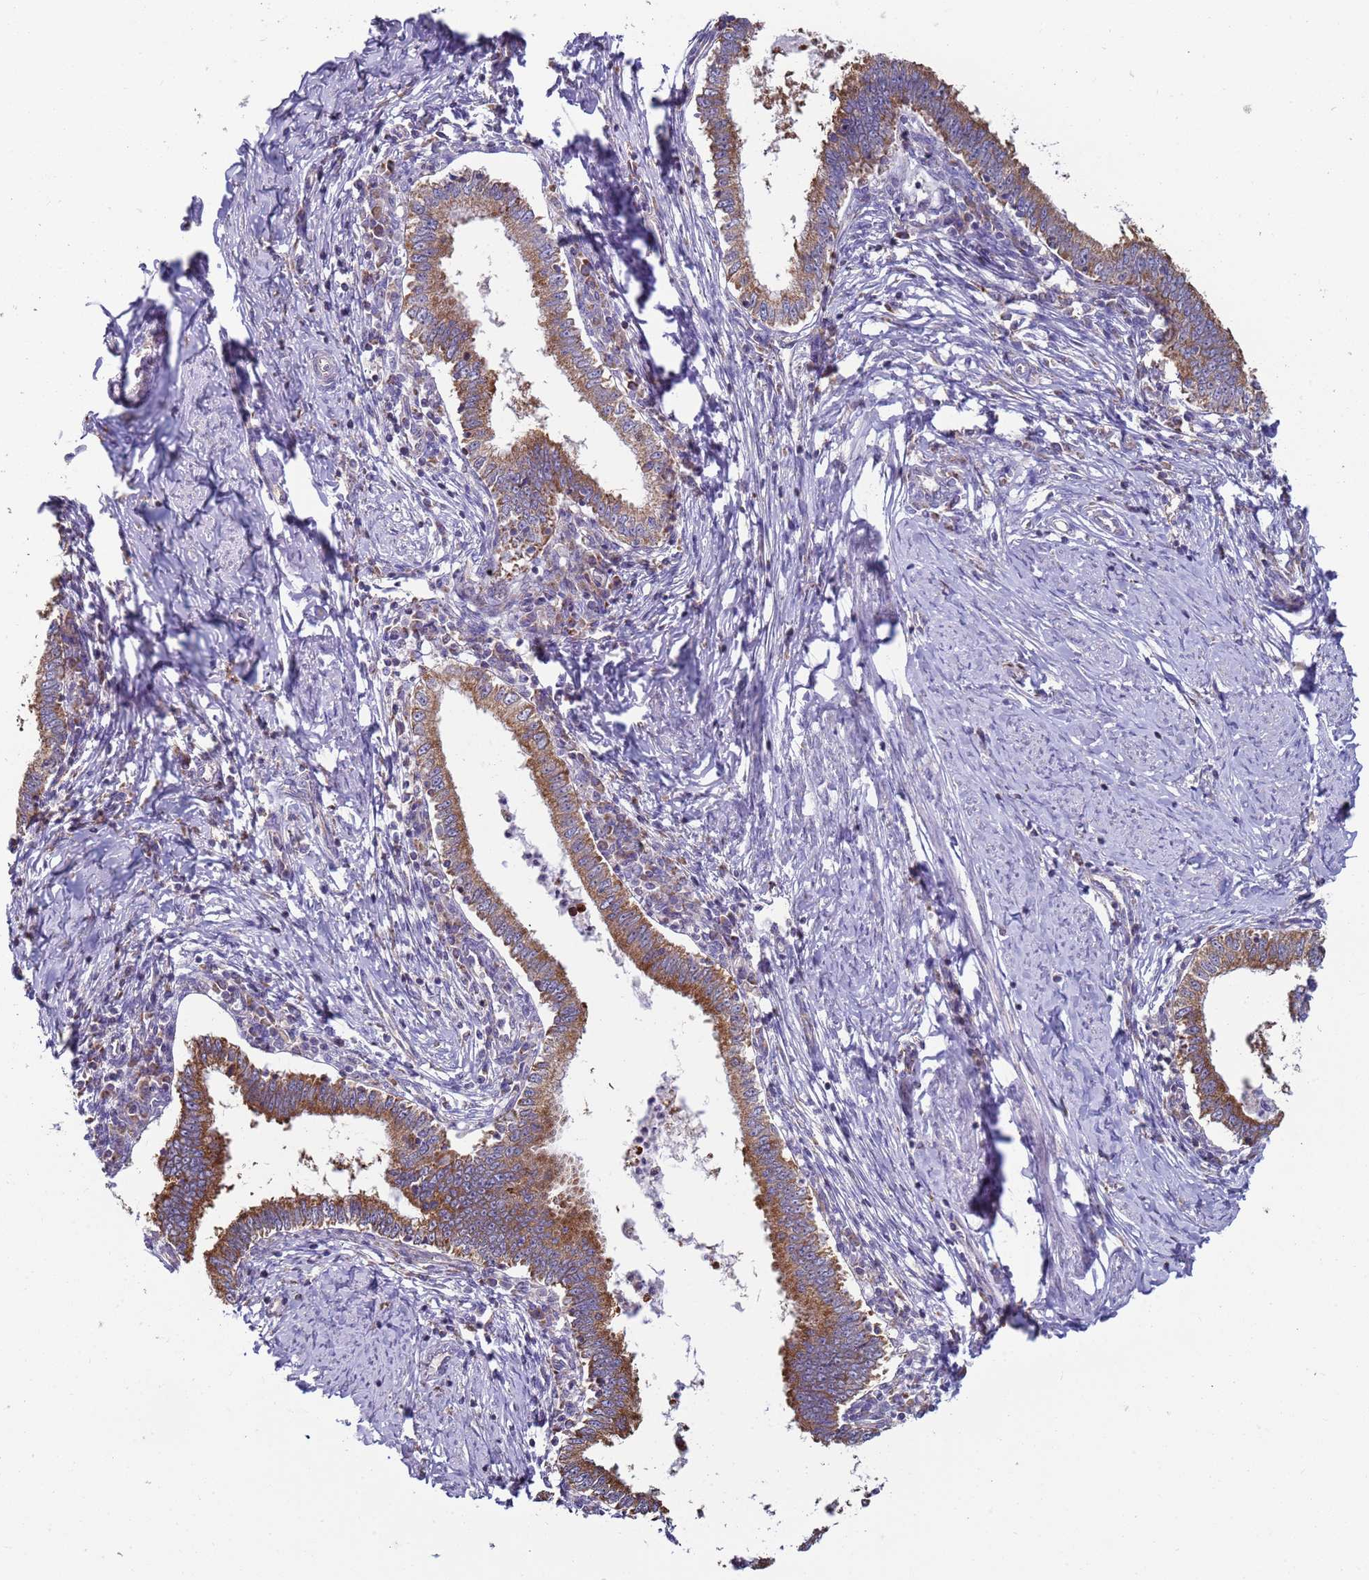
{"staining": {"intensity": "moderate", "quantity": ">75%", "location": "cytoplasmic/membranous"}, "tissue": "cervical cancer", "cell_type": "Tumor cells", "image_type": "cancer", "snomed": [{"axis": "morphology", "description": "Adenocarcinoma, NOS"}, {"axis": "topography", "description": "Cervix"}], "caption": "Human cervical cancer stained with a brown dye displays moderate cytoplasmic/membranous positive staining in approximately >75% of tumor cells.", "gene": "DIP2B", "patient": {"sex": "female", "age": 36}}